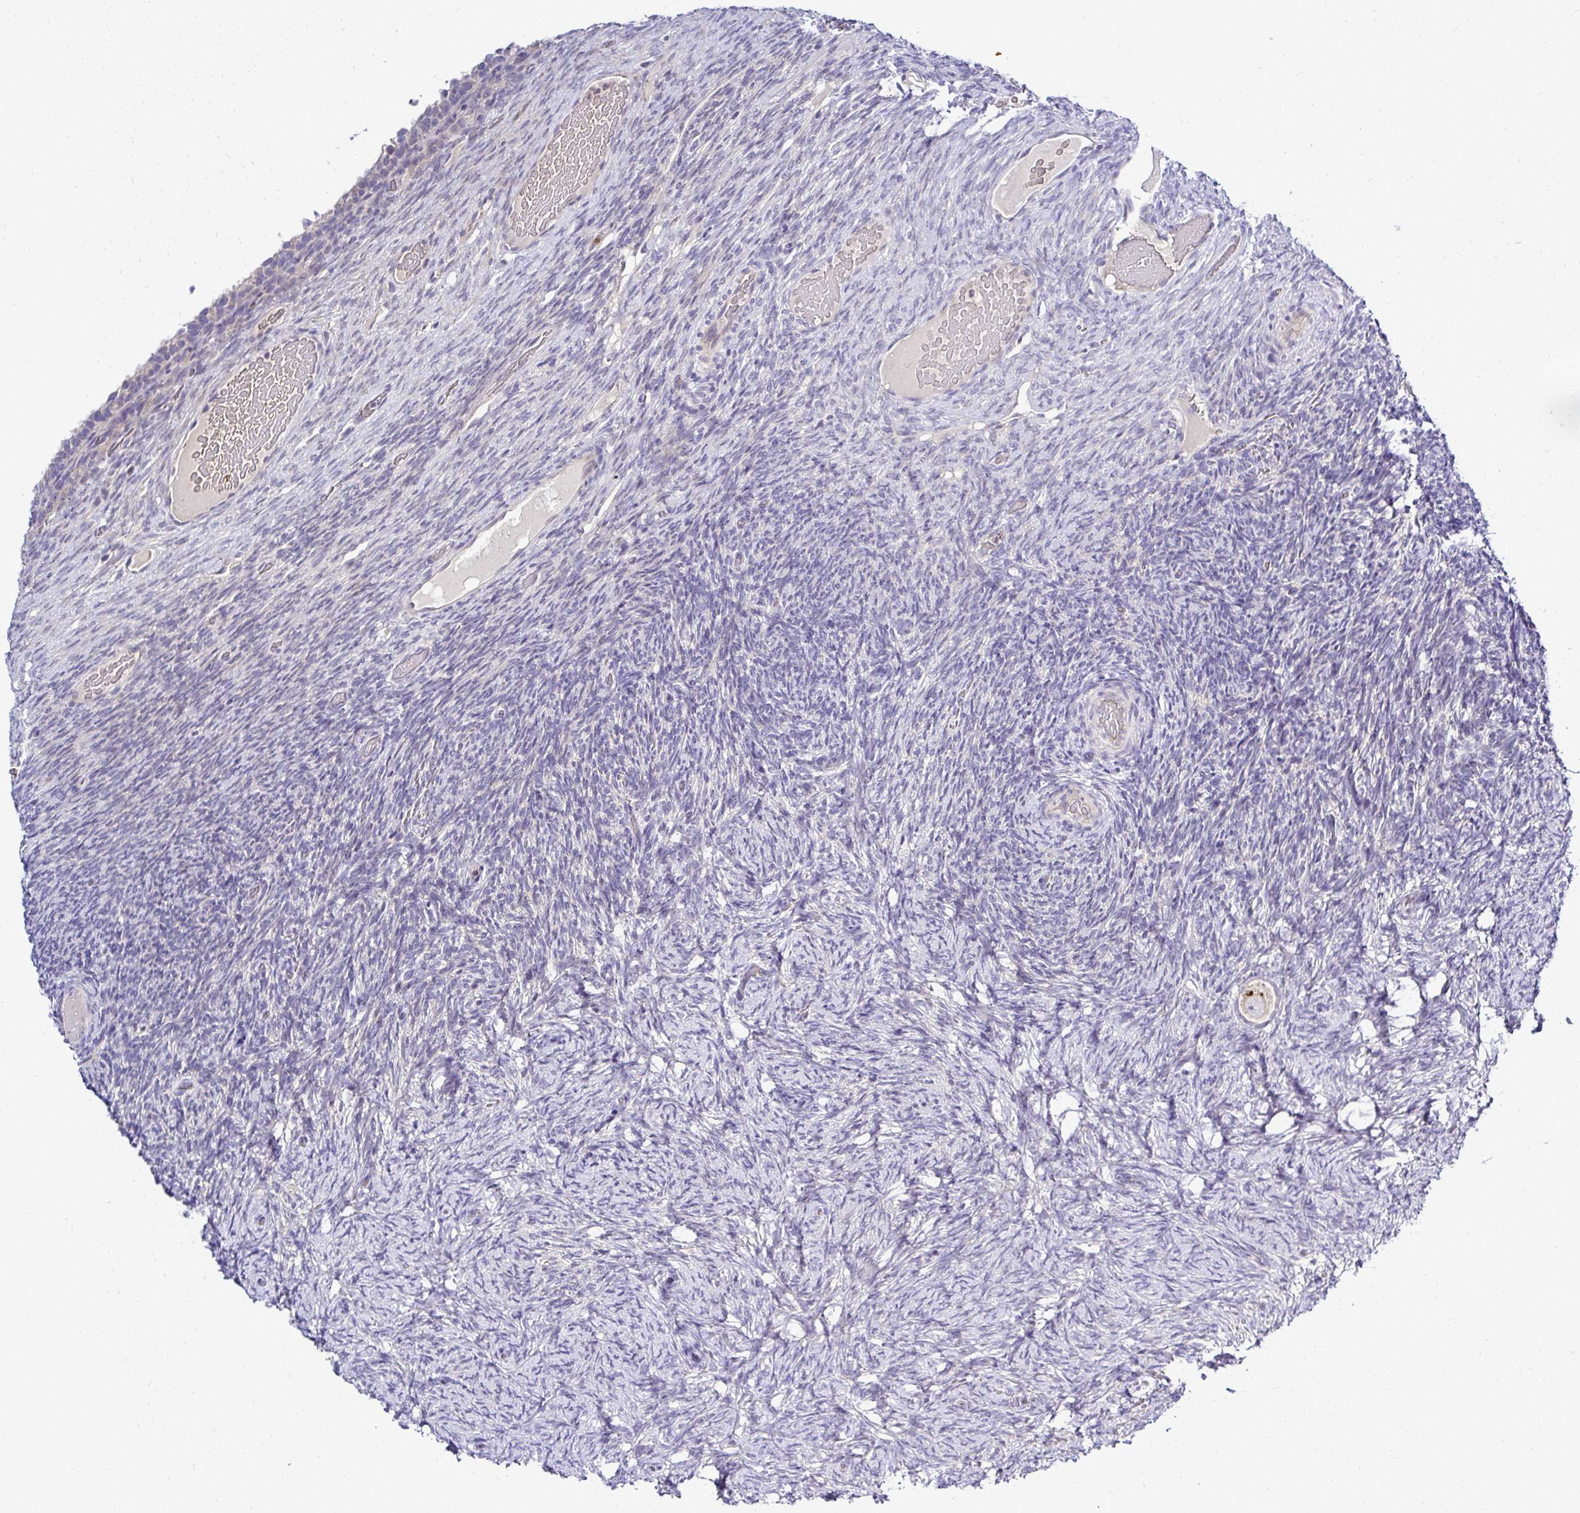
{"staining": {"intensity": "moderate", "quantity": ">75%", "location": "cytoplasmic/membranous"}, "tissue": "ovary", "cell_type": "Follicle cells", "image_type": "normal", "snomed": [{"axis": "morphology", "description": "Normal tissue, NOS"}, {"axis": "topography", "description": "Ovary"}], "caption": "Normal ovary exhibits moderate cytoplasmic/membranous staining in approximately >75% of follicle cells.", "gene": "DEPDC5", "patient": {"sex": "female", "age": 34}}